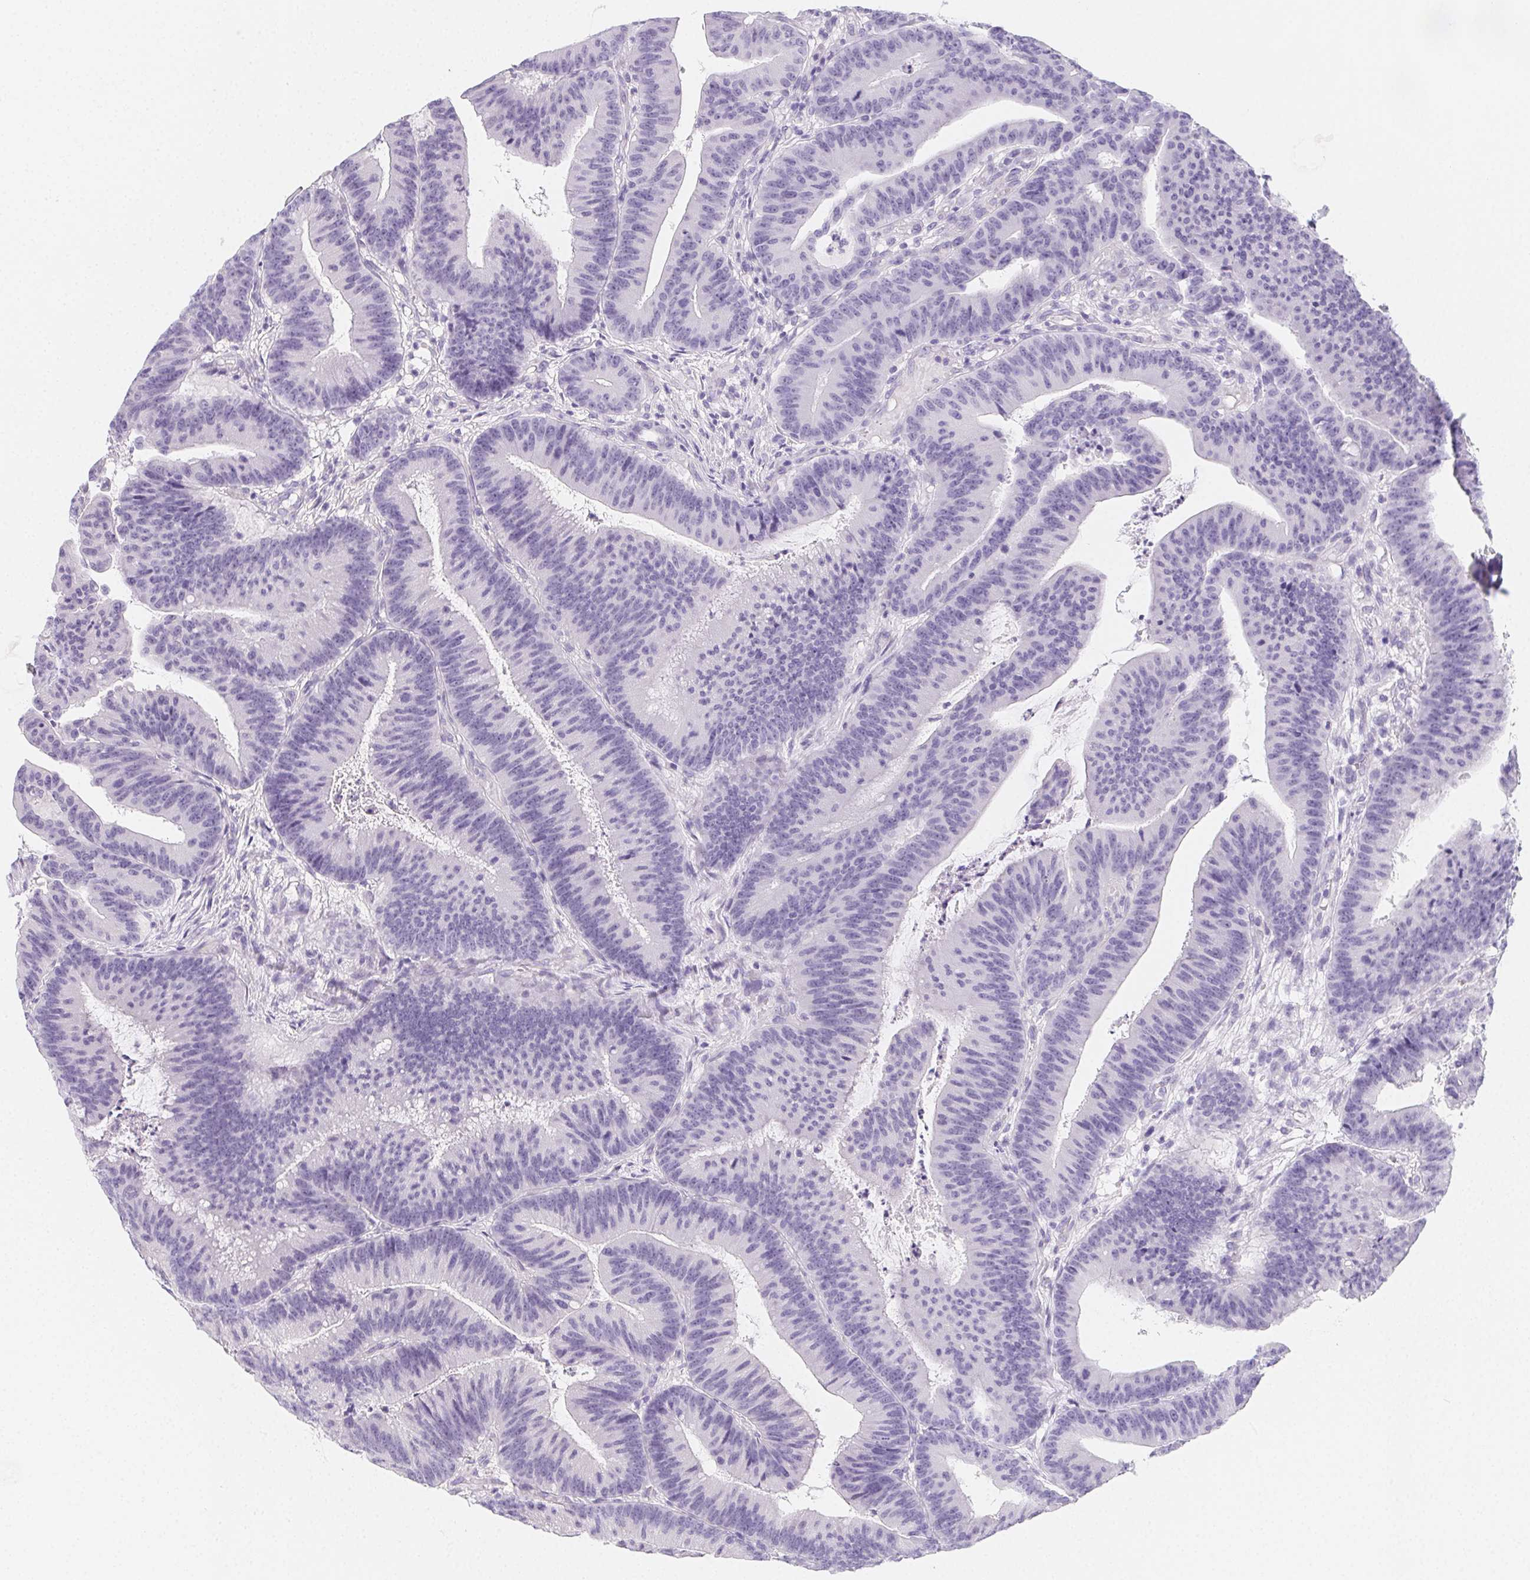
{"staining": {"intensity": "negative", "quantity": "none", "location": "none"}, "tissue": "colorectal cancer", "cell_type": "Tumor cells", "image_type": "cancer", "snomed": [{"axis": "morphology", "description": "Adenocarcinoma, NOS"}, {"axis": "topography", "description": "Colon"}], "caption": "A photomicrograph of colorectal cancer (adenocarcinoma) stained for a protein demonstrates no brown staining in tumor cells.", "gene": "ZBBX", "patient": {"sex": "female", "age": 78}}